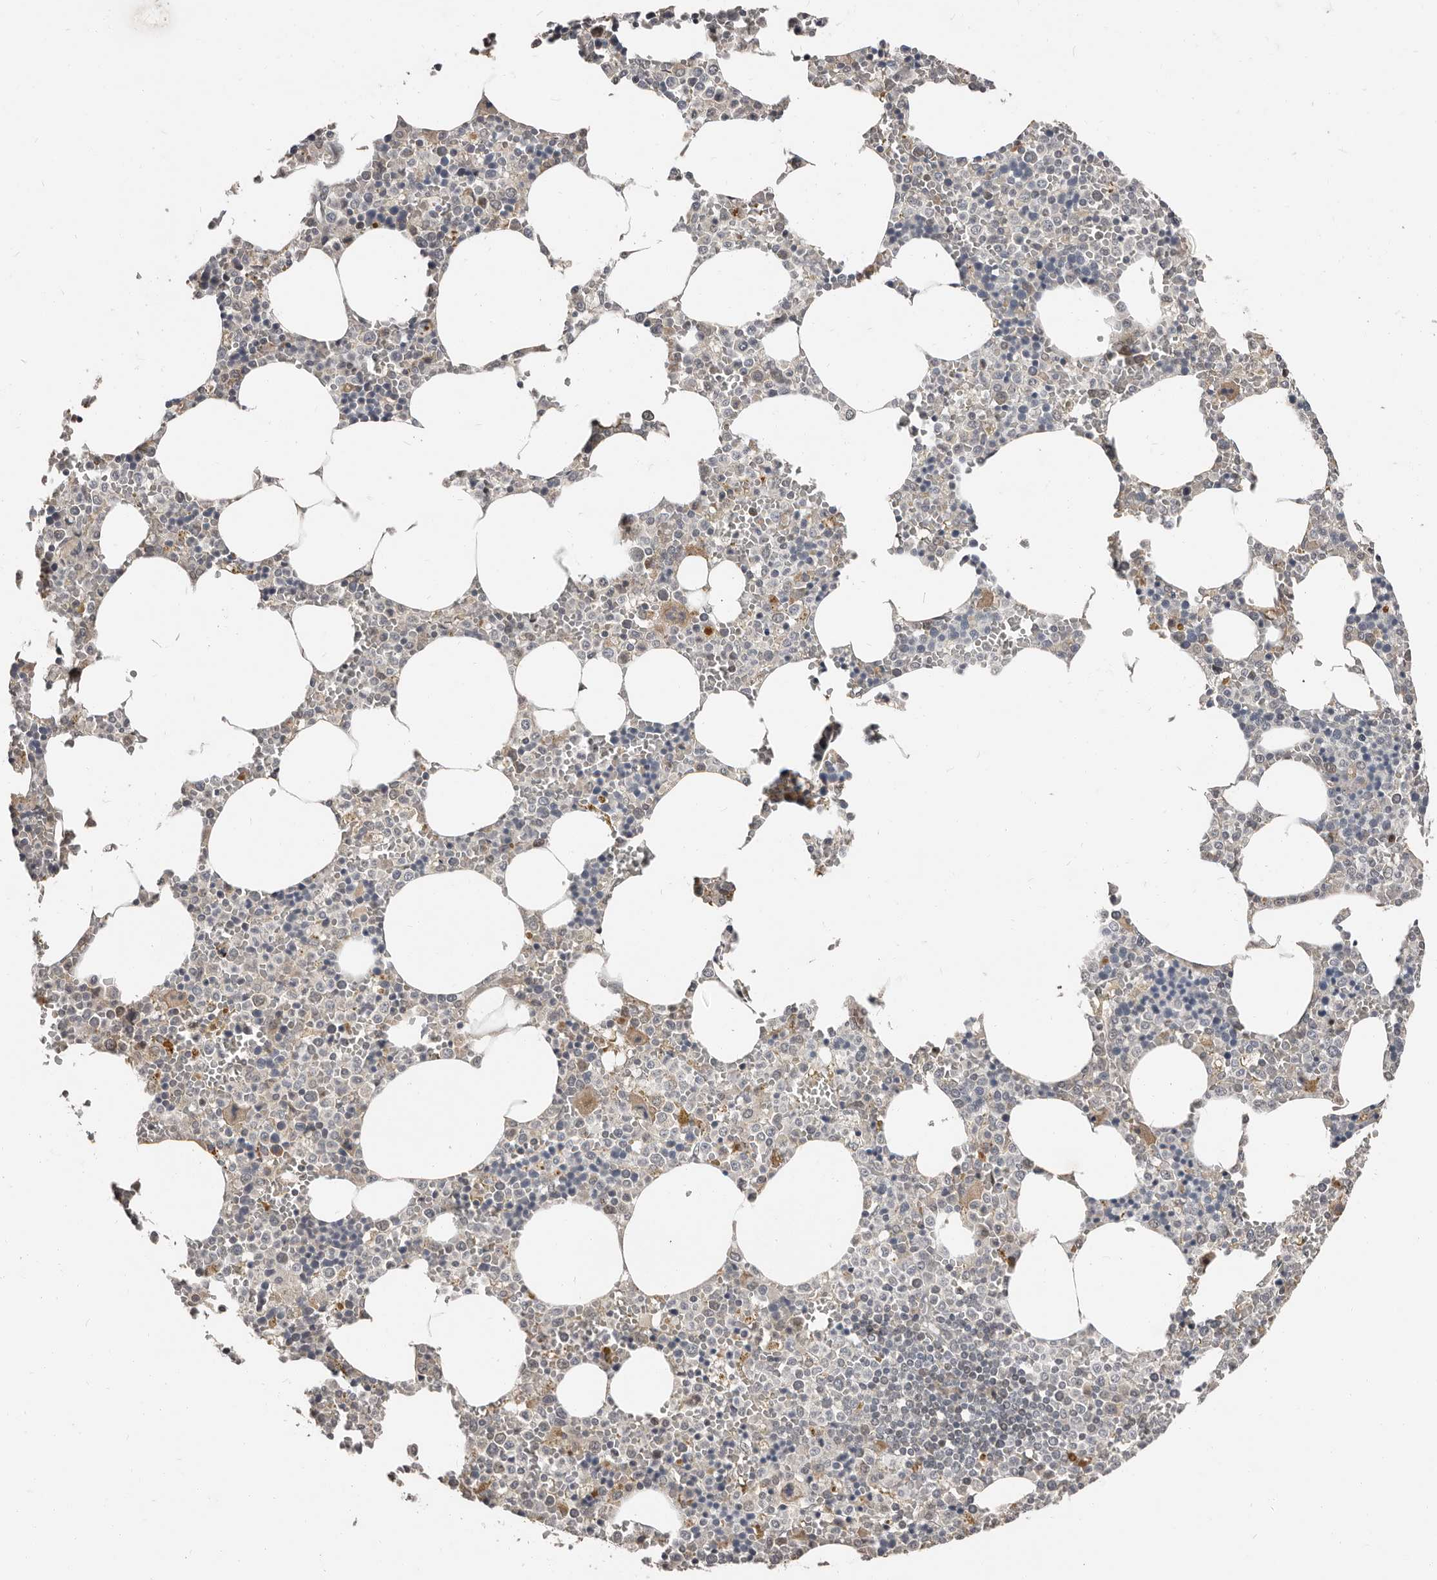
{"staining": {"intensity": "weak", "quantity": "<25%", "location": "cytoplasmic/membranous"}, "tissue": "bone marrow", "cell_type": "Hematopoietic cells", "image_type": "normal", "snomed": [{"axis": "morphology", "description": "Normal tissue, NOS"}, {"axis": "topography", "description": "Bone marrow"}], "caption": "A high-resolution image shows IHC staining of benign bone marrow, which exhibits no significant positivity in hematopoietic cells. (Immunohistochemistry, brightfield microscopy, high magnification).", "gene": "APOL6", "patient": {"sex": "male", "age": 70}}